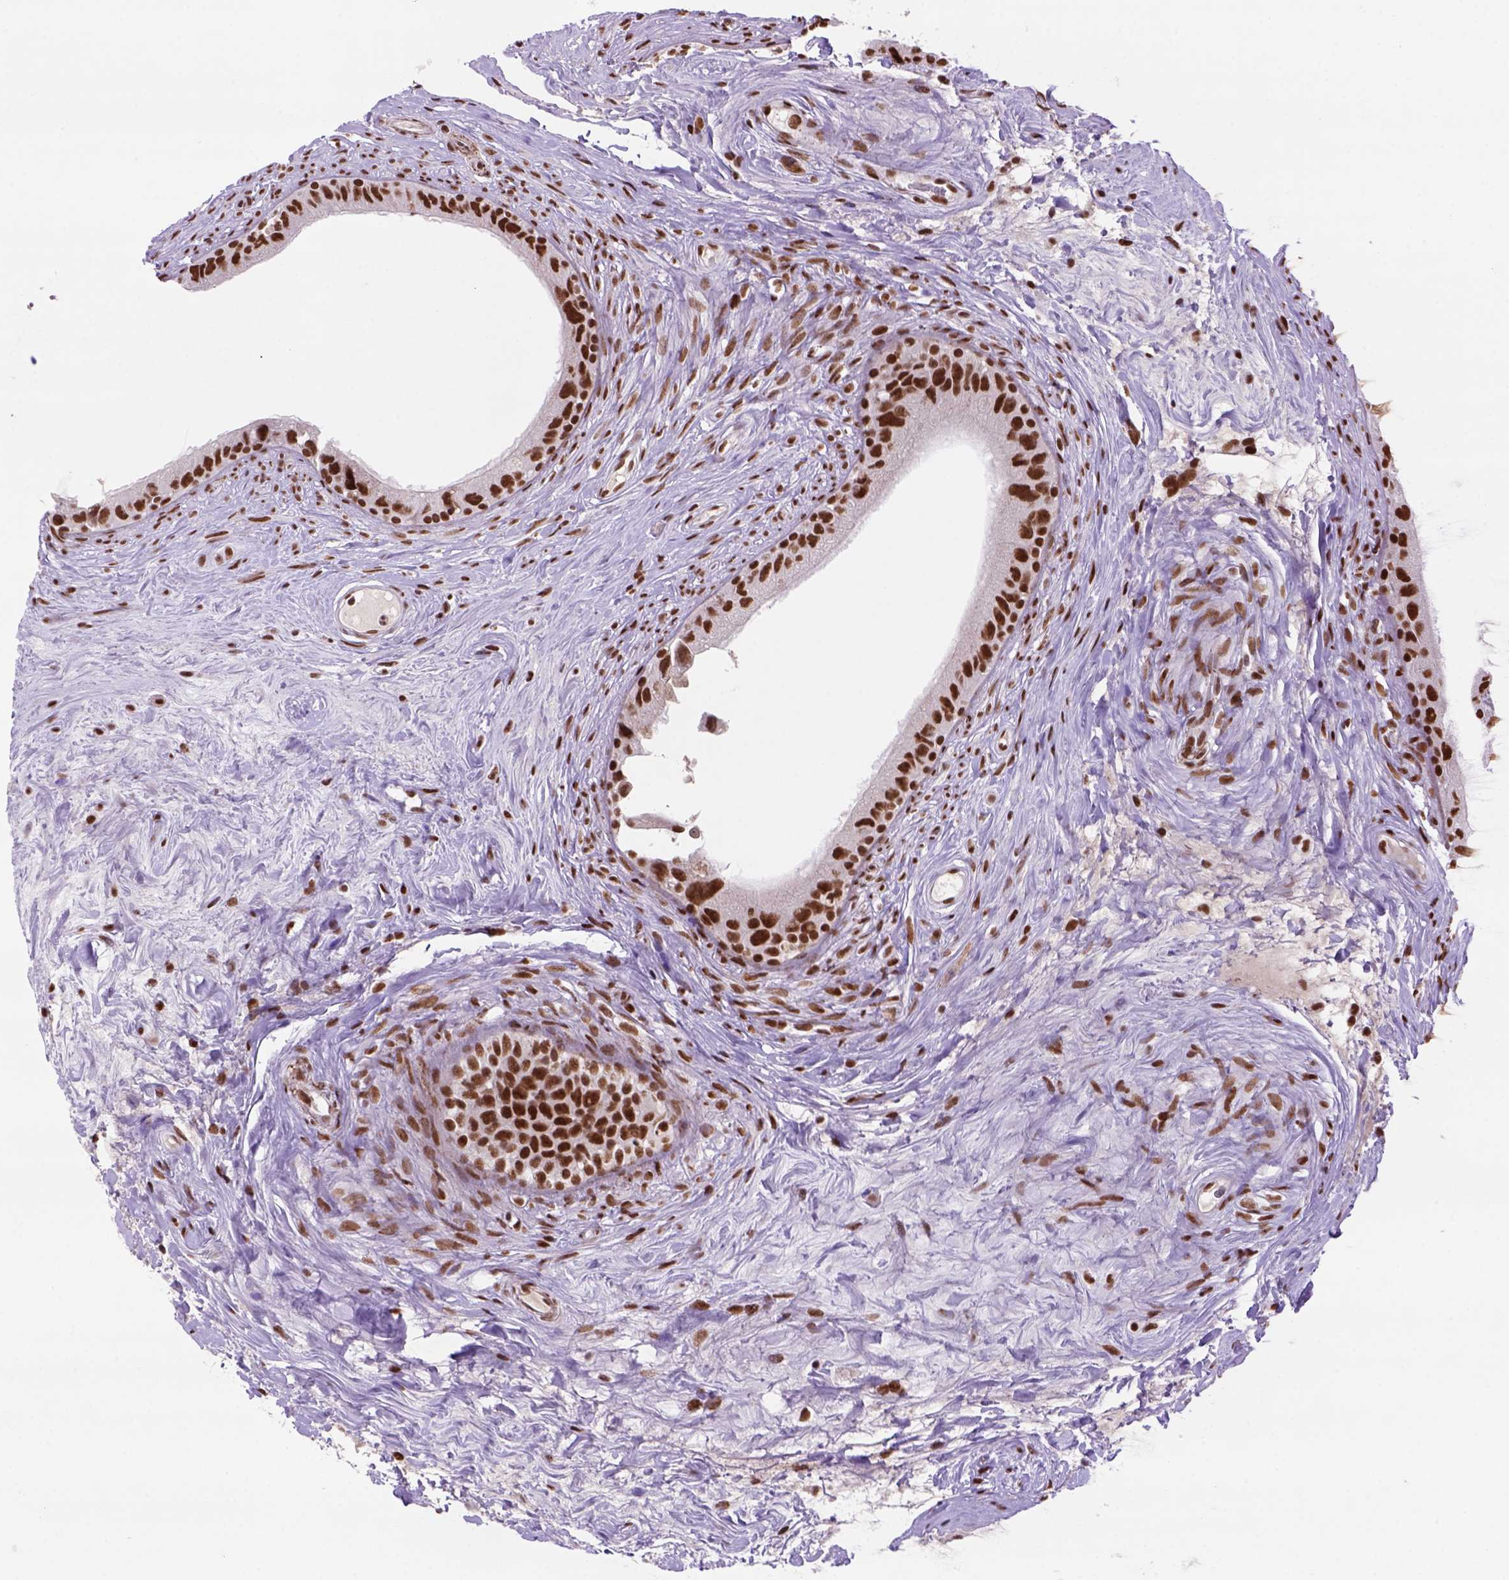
{"staining": {"intensity": "strong", "quantity": ">75%", "location": "nuclear"}, "tissue": "epididymis", "cell_type": "Glandular cells", "image_type": "normal", "snomed": [{"axis": "morphology", "description": "Normal tissue, NOS"}, {"axis": "topography", "description": "Epididymis"}], "caption": "This photomicrograph shows benign epididymis stained with immunohistochemistry (IHC) to label a protein in brown. The nuclear of glandular cells show strong positivity for the protein. Nuclei are counter-stained blue.", "gene": "NSMCE2", "patient": {"sex": "male", "age": 59}}